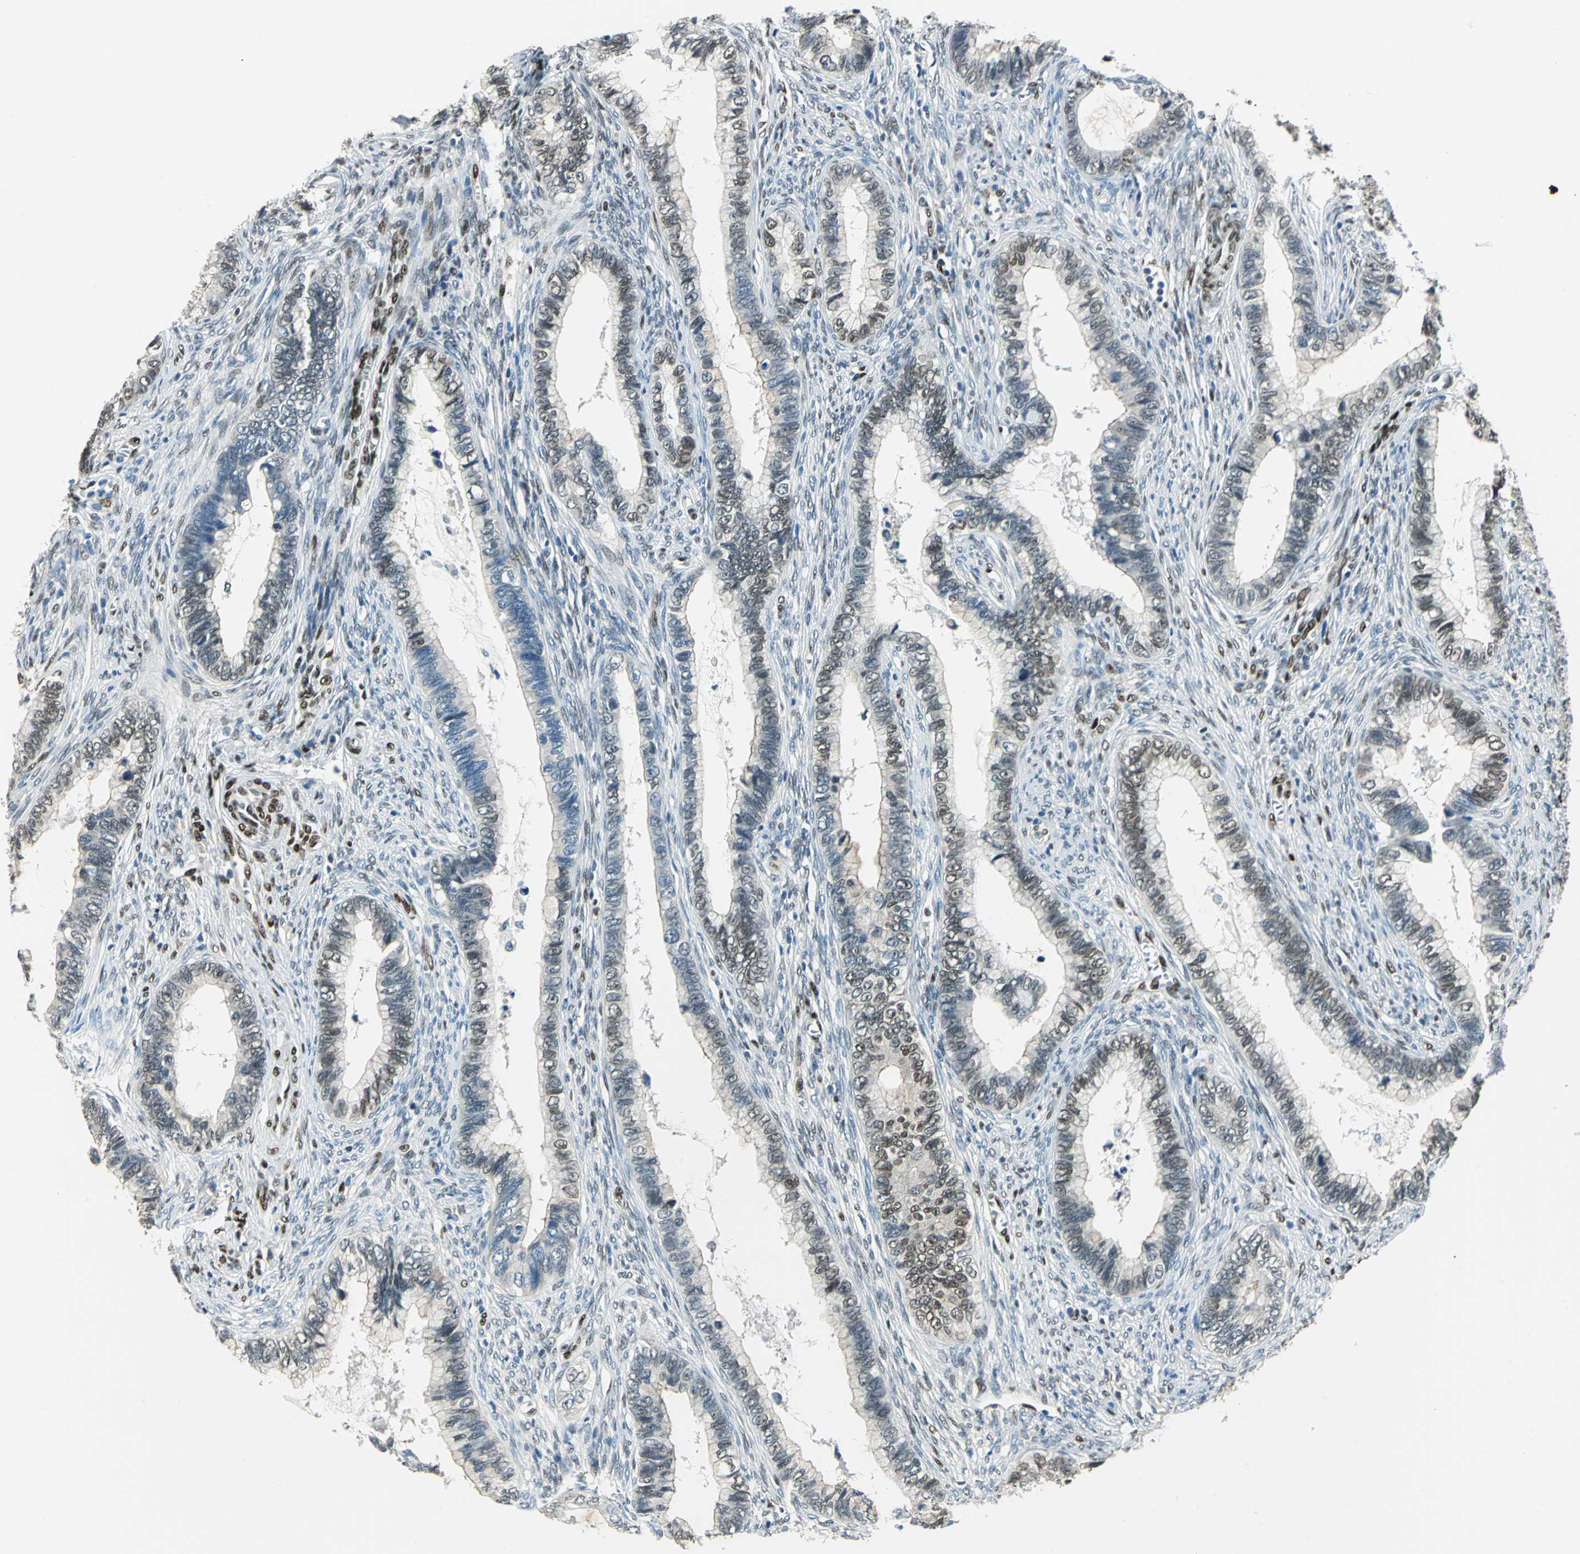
{"staining": {"intensity": "moderate", "quantity": "<25%", "location": "nuclear"}, "tissue": "cervical cancer", "cell_type": "Tumor cells", "image_type": "cancer", "snomed": [{"axis": "morphology", "description": "Adenocarcinoma, NOS"}, {"axis": "topography", "description": "Cervix"}], "caption": "Tumor cells display low levels of moderate nuclear staining in about <25% of cells in human adenocarcinoma (cervical).", "gene": "NFIA", "patient": {"sex": "female", "age": 44}}